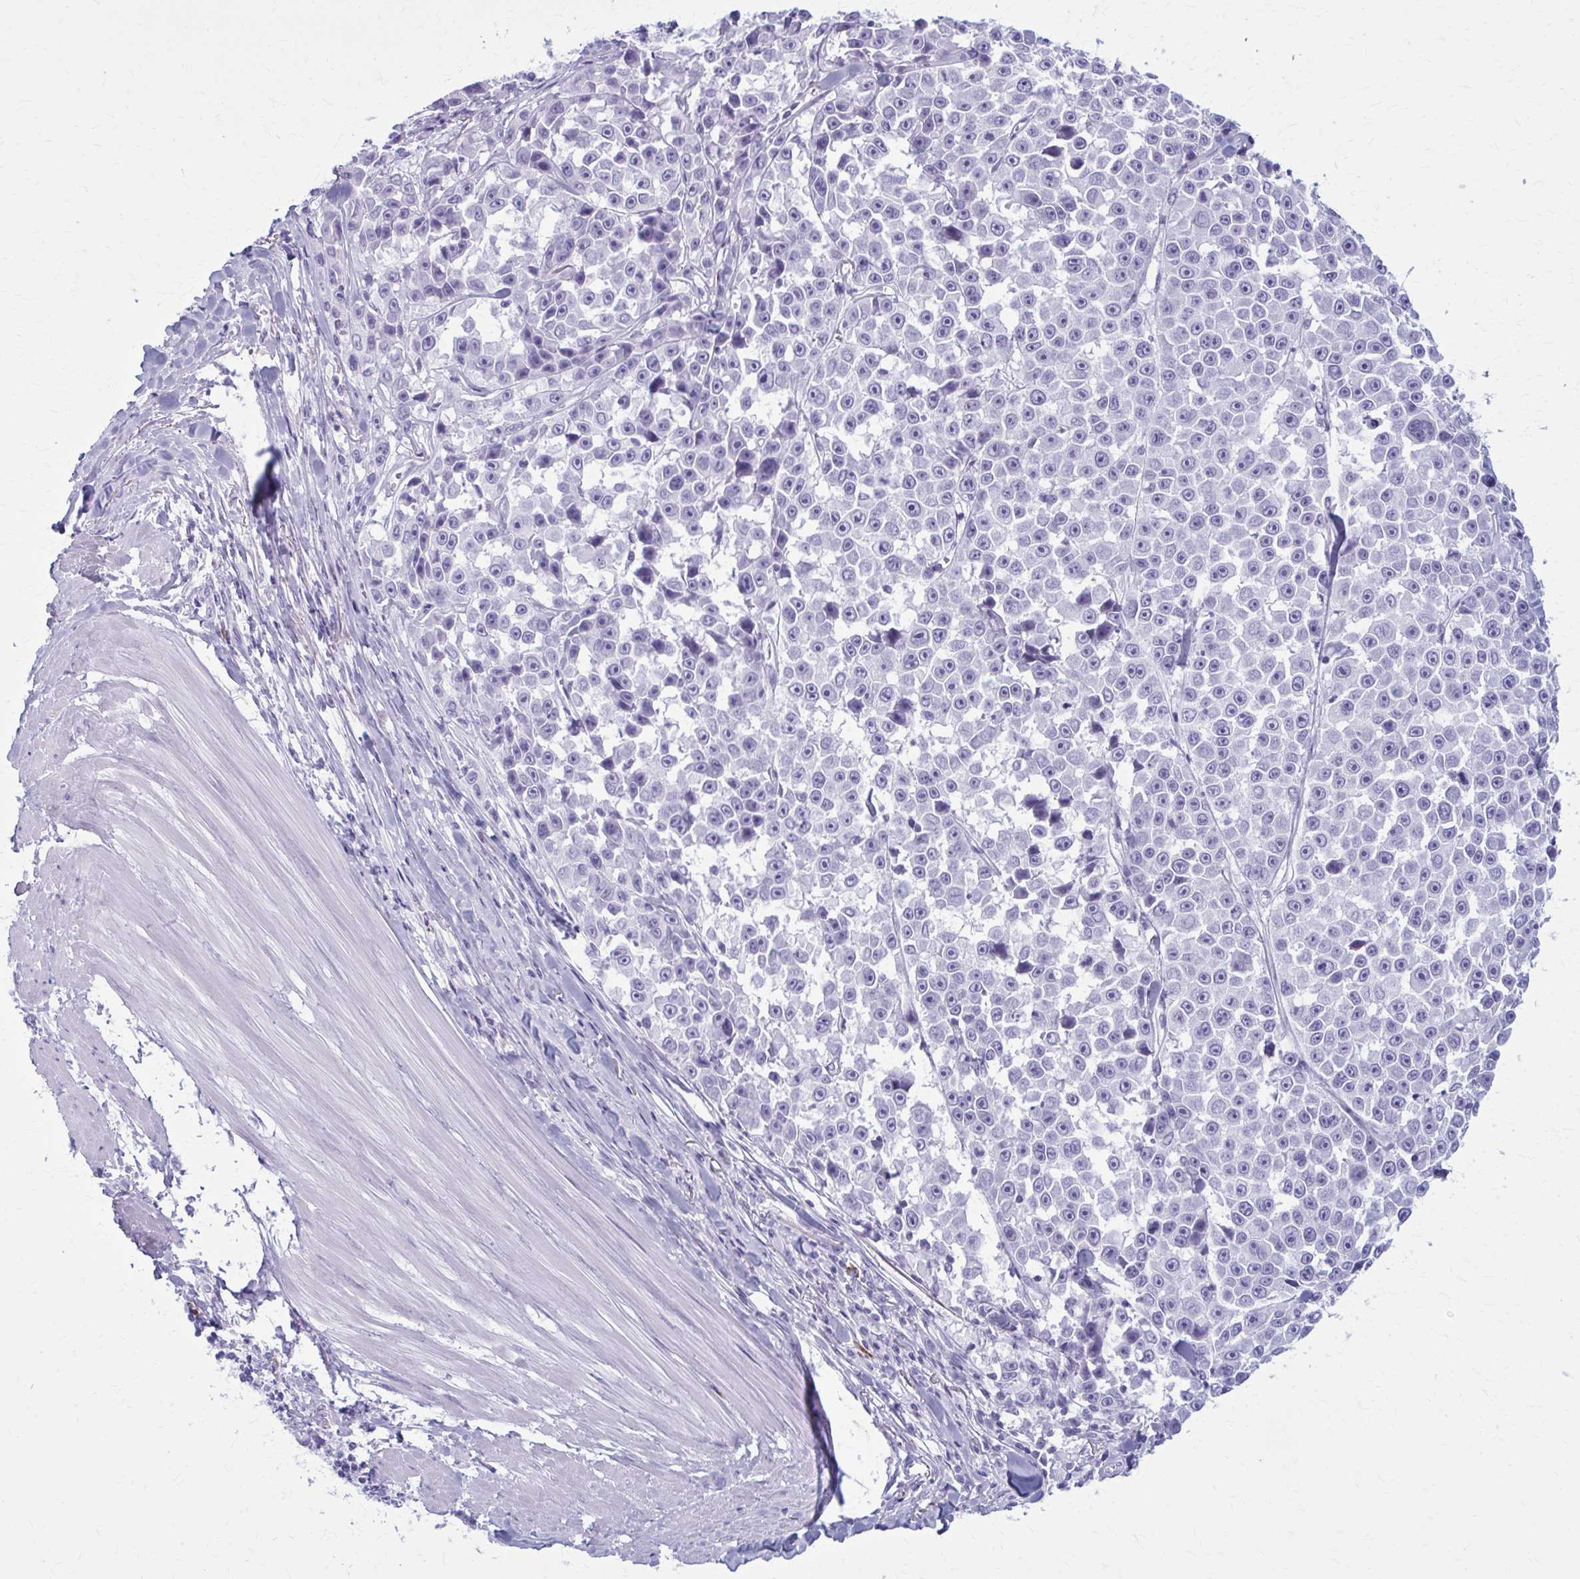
{"staining": {"intensity": "negative", "quantity": "none", "location": "none"}, "tissue": "melanoma", "cell_type": "Tumor cells", "image_type": "cancer", "snomed": [{"axis": "morphology", "description": "Malignant melanoma, NOS"}, {"axis": "topography", "description": "Skin"}], "caption": "Immunohistochemistry (IHC) of human malignant melanoma displays no staining in tumor cells. The staining is performed using DAB (3,3'-diaminobenzidine) brown chromogen with nuclei counter-stained in using hematoxylin.", "gene": "ZDHHC7", "patient": {"sex": "female", "age": 66}}